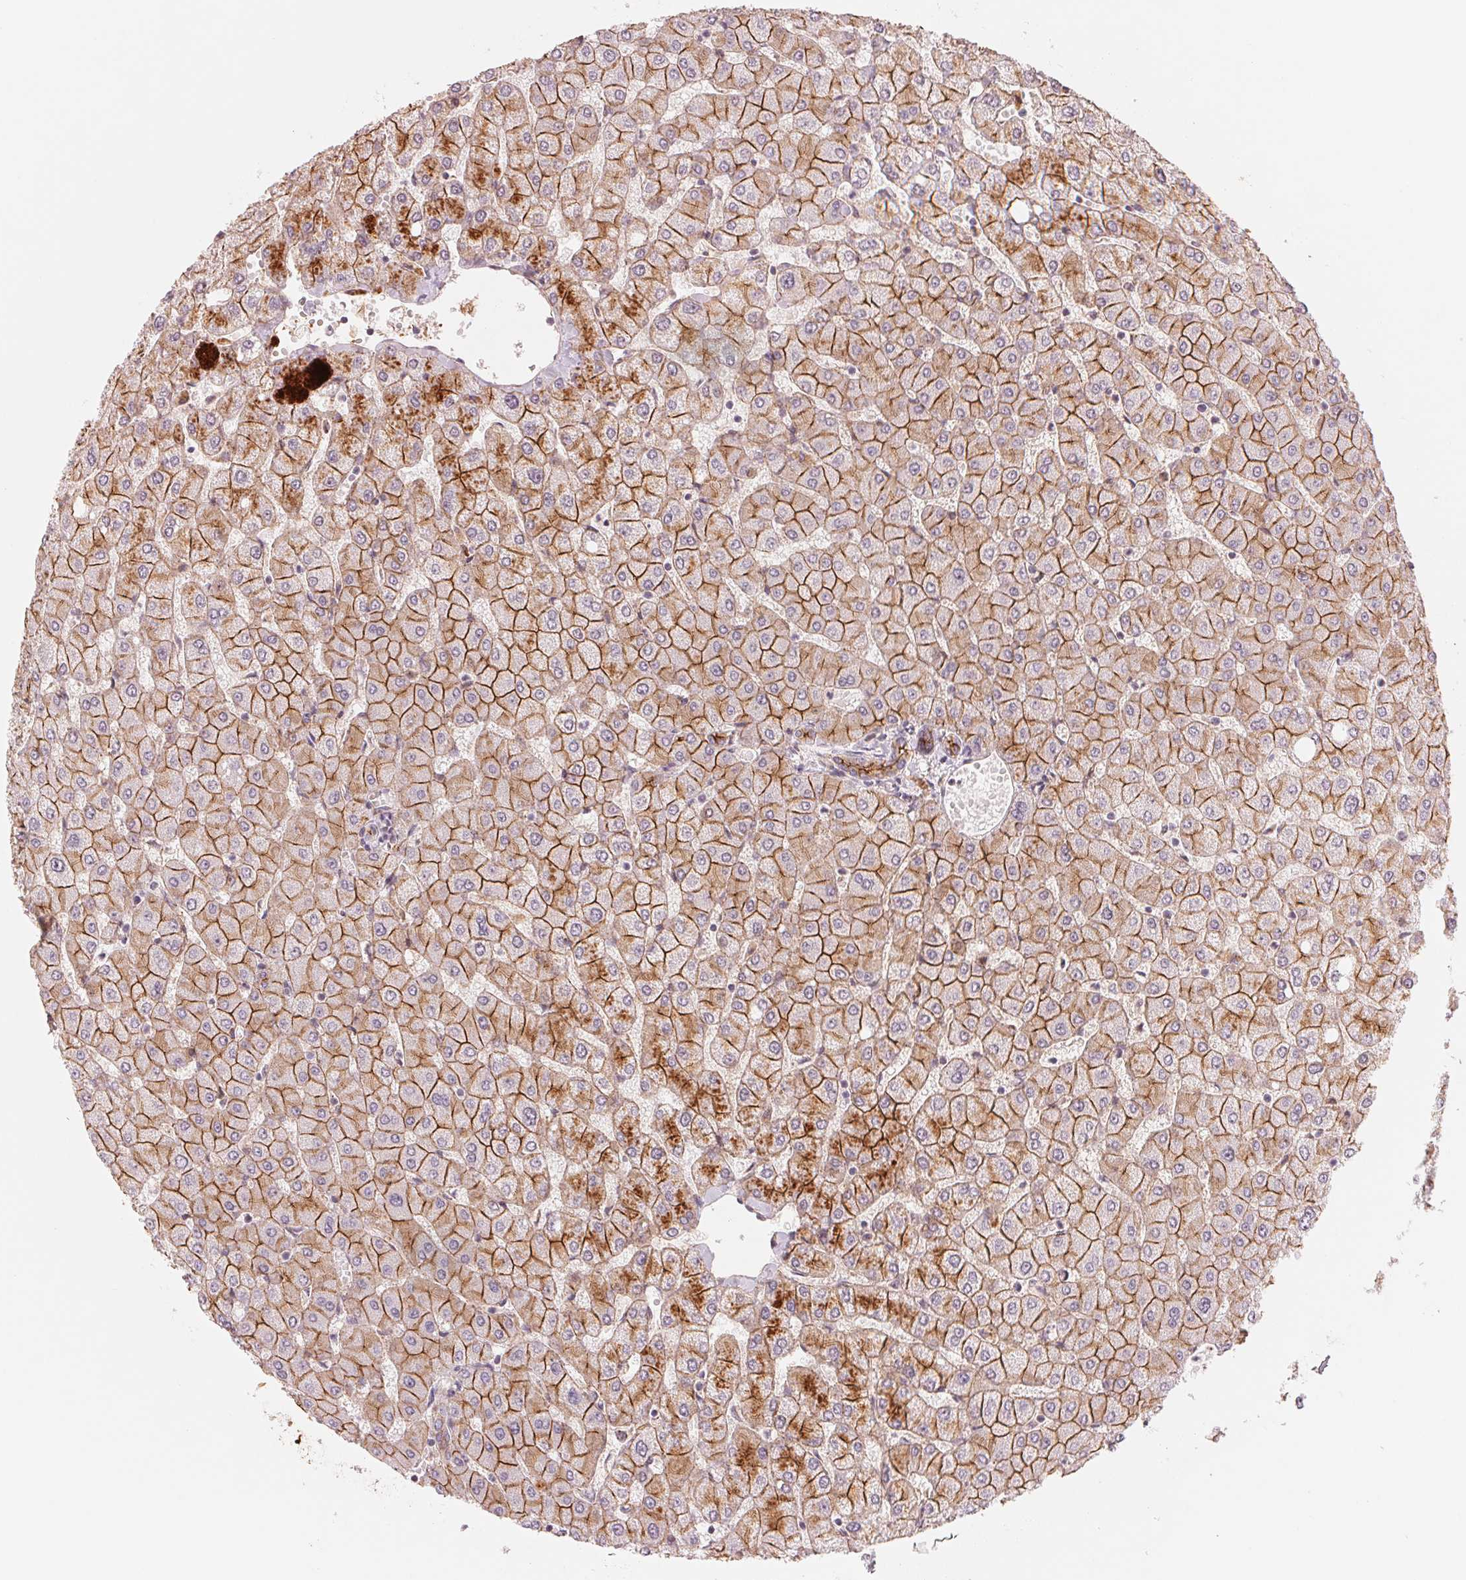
{"staining": {"intensity": "moderate", "quantity": "25%-75%", "location": "cytoplasmic/membranous"}, "tissue": "liver", "cell_type": "Cholangiocytes", "image_type": "normal", "snomed": [{"axis": "morphology", "description": "Normal tissue, NOS"}, {"axis": "topography", "description": "Liver"}], "caption": "Approximately 25%-75% of cholangiocytes in normal human liver demonstrate moderate cytoplasmic/membranous protein positivity as visualized by brown immunohistochemical staining.", "gene": "SLC17A4", "patient": {"sex": "female", "age": 54}}